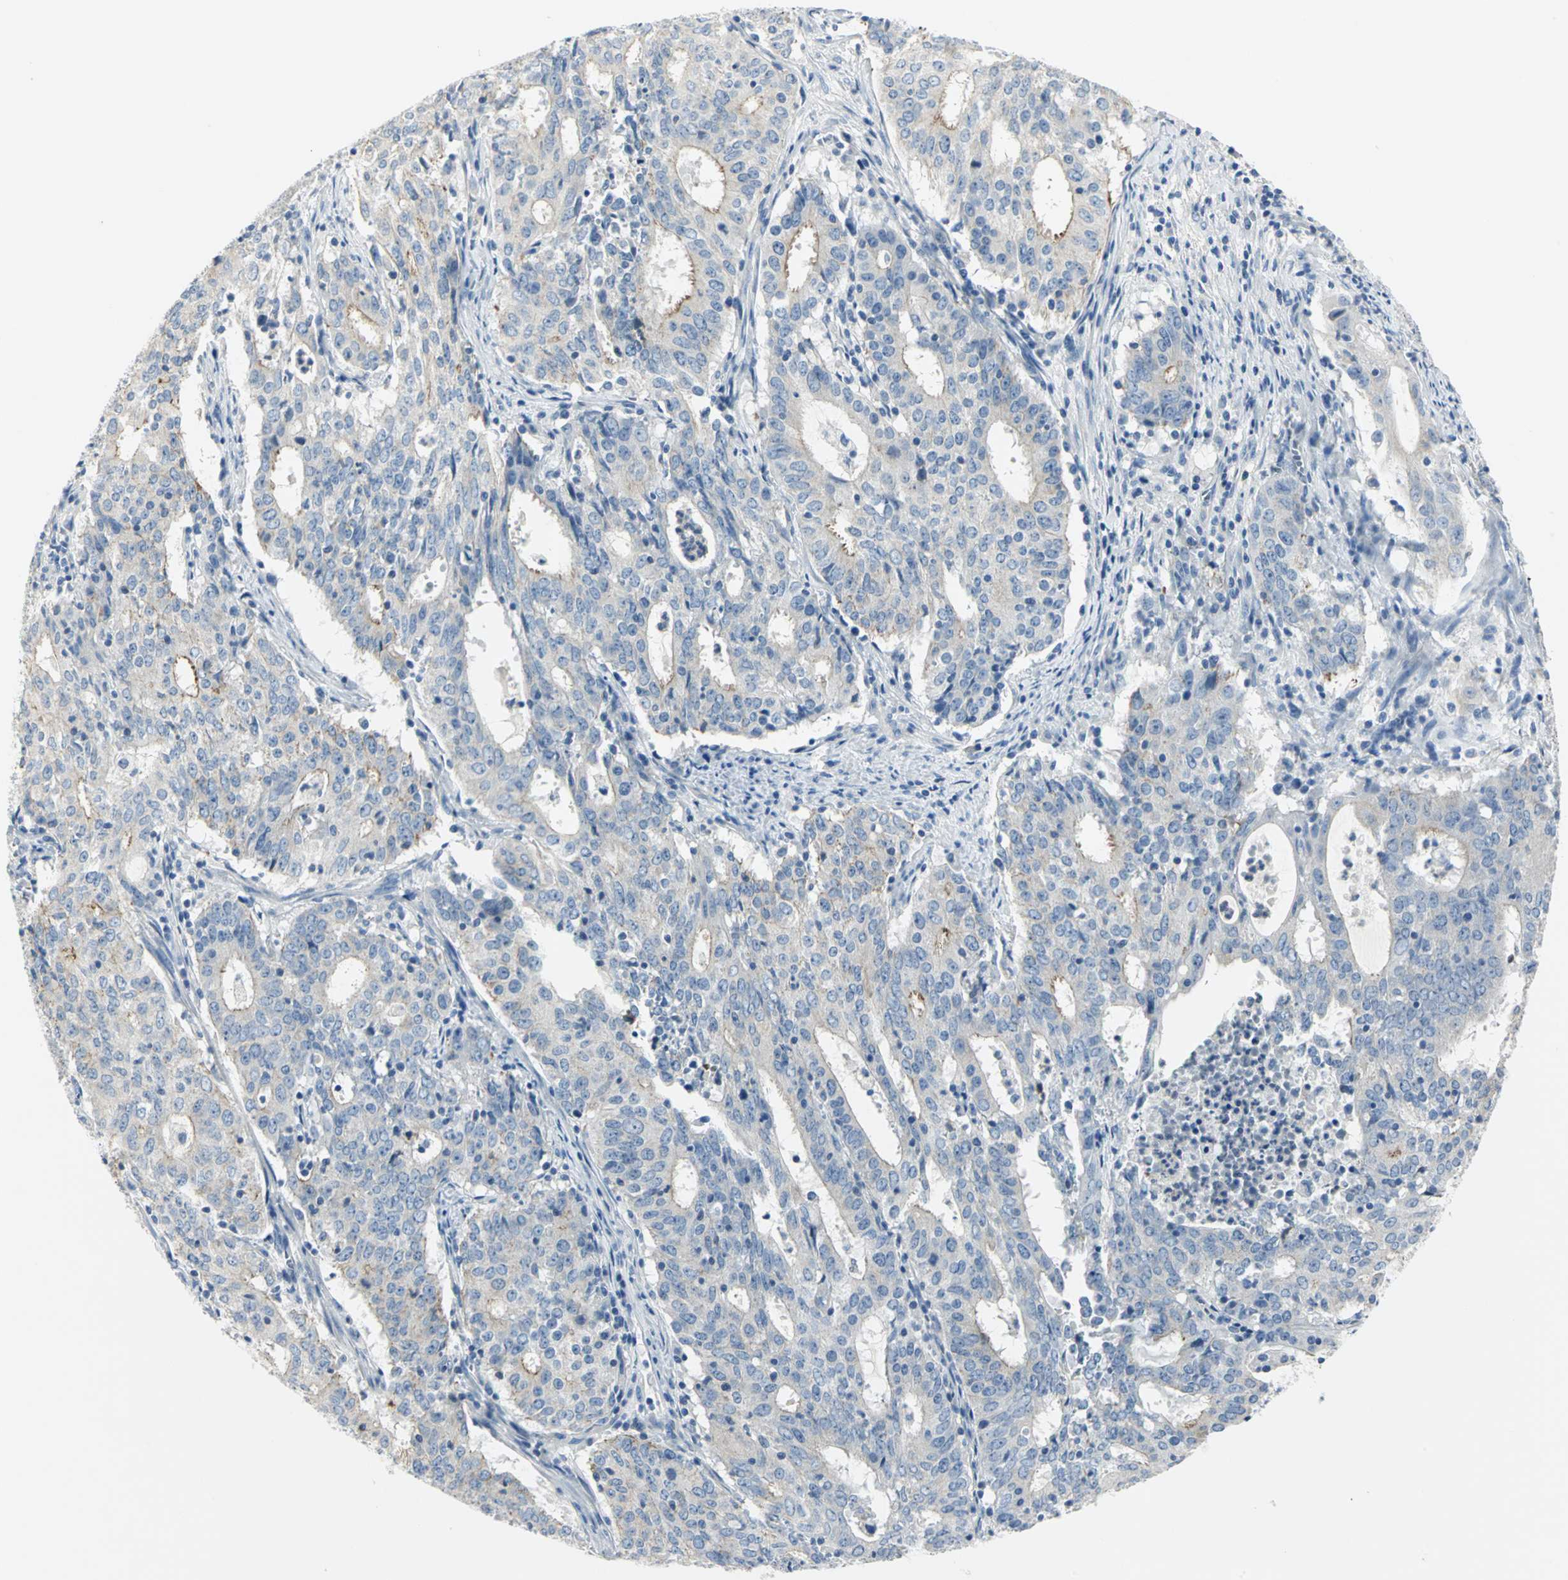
{"staining": {"intensity": "weak", "quantity": "25%-75%", "location": "cytoplasmic/membranous"}, "tissue": "cervical cancer", "cell_type": "Tumor cells", "image_type": "cancer", "snomed": [{"axis": "morphology", "description": "Adenocarcinoma, NOS"}, {"axis": "topography", "description": "Cervix"}], "caption": "Human cervical cancer stained with a brown dye exhibits weak cytoplasmic/membranous positive expression in about 25%-75% of tumor cells.", "gene": "RIPOR1", "patient": {"sex": "female", "age": 44}}